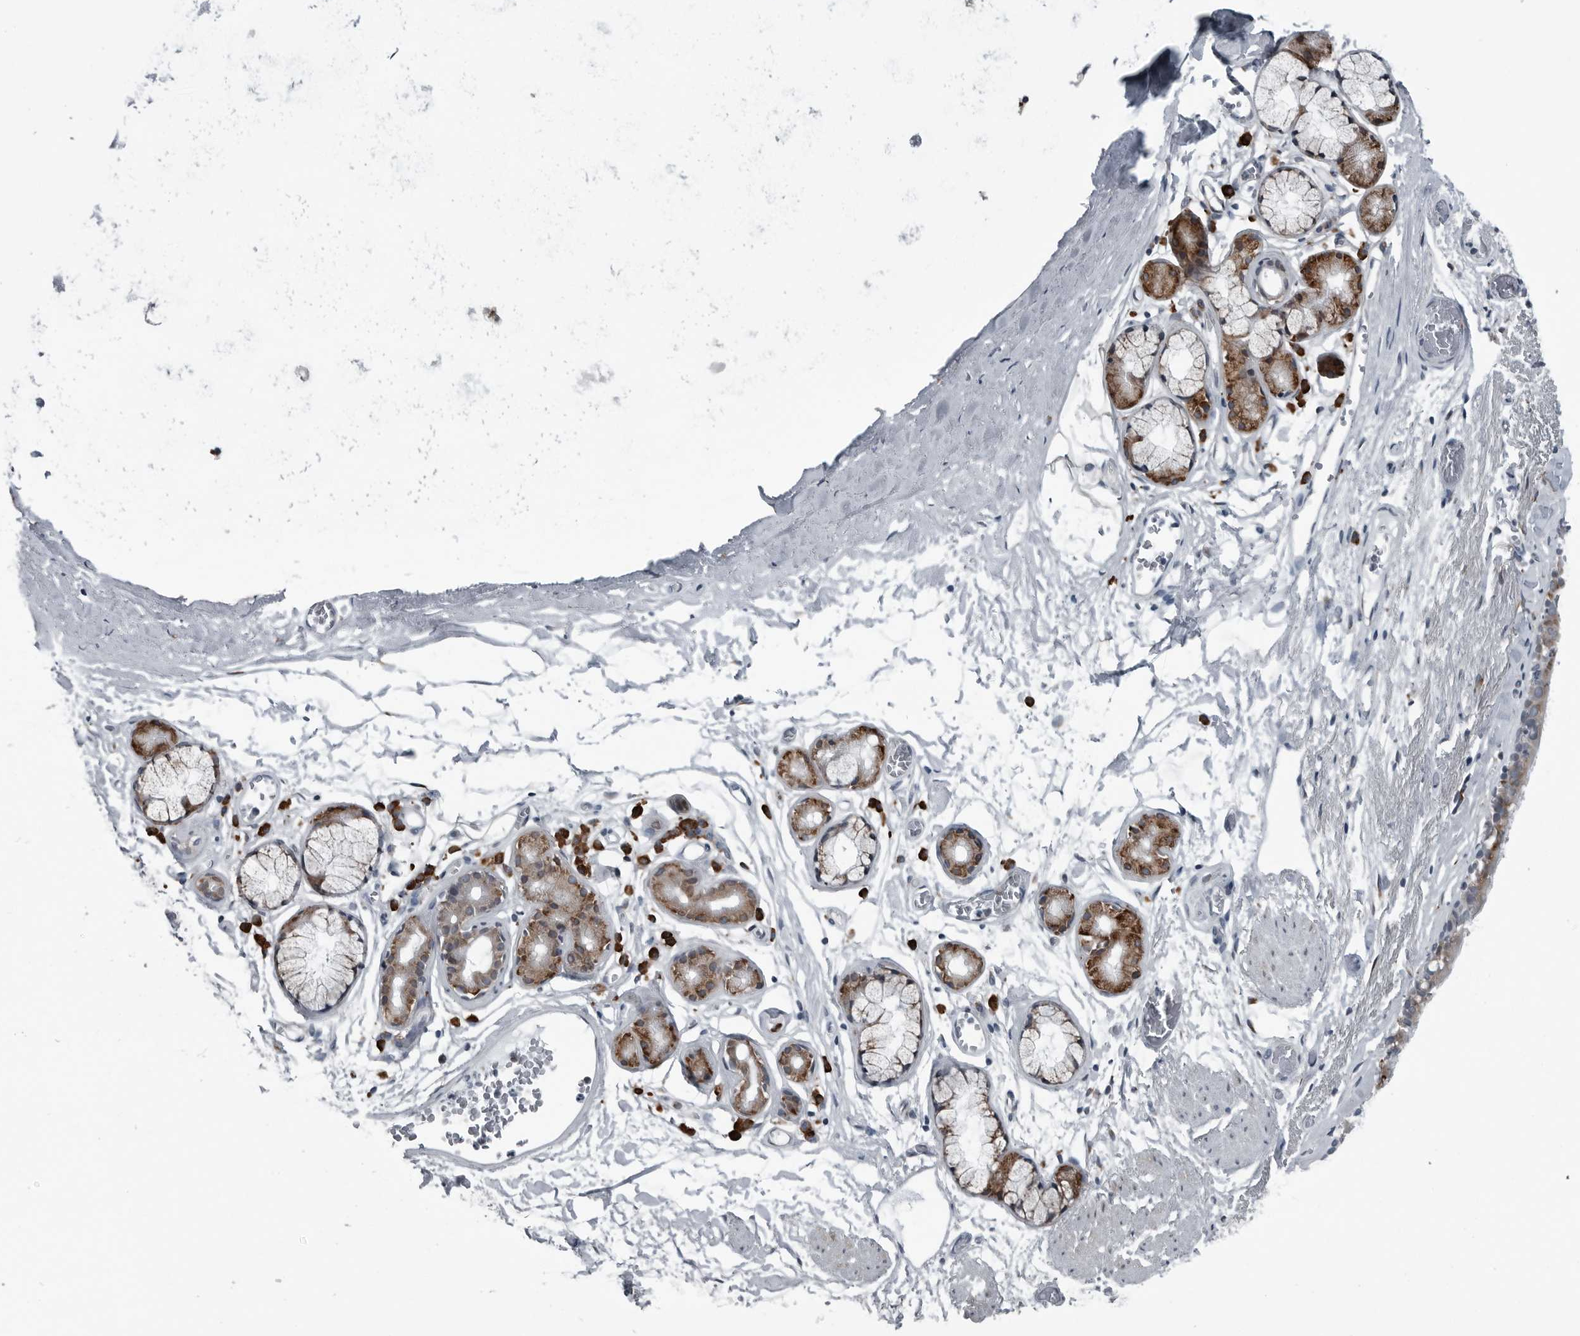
{"staining": {"intensity": "weak", "quantity": "<25%", "location": "cytoplasmic/membranous"}, "tissue": "bronchus", "cell_type": "Respiratory epithelial cells", "image_type": "normal", "snomed": [{"axis": "morphology", "description": "Normal tissue, NOS"}, {"axis": "topography", "description": "Bronchus"}, {"axis": "topography", "description": "Lung"}], "caption": "Respiratory epithelial cells show no significant expression in unremarkable bronchus. (Stains: DAB immunohistochemistry with hematoxylin counter stain, Microscopy: brightfield microscopy at high magnification).", "gene": "CEP85", "patient": {"sex": "male", "age": 56}}